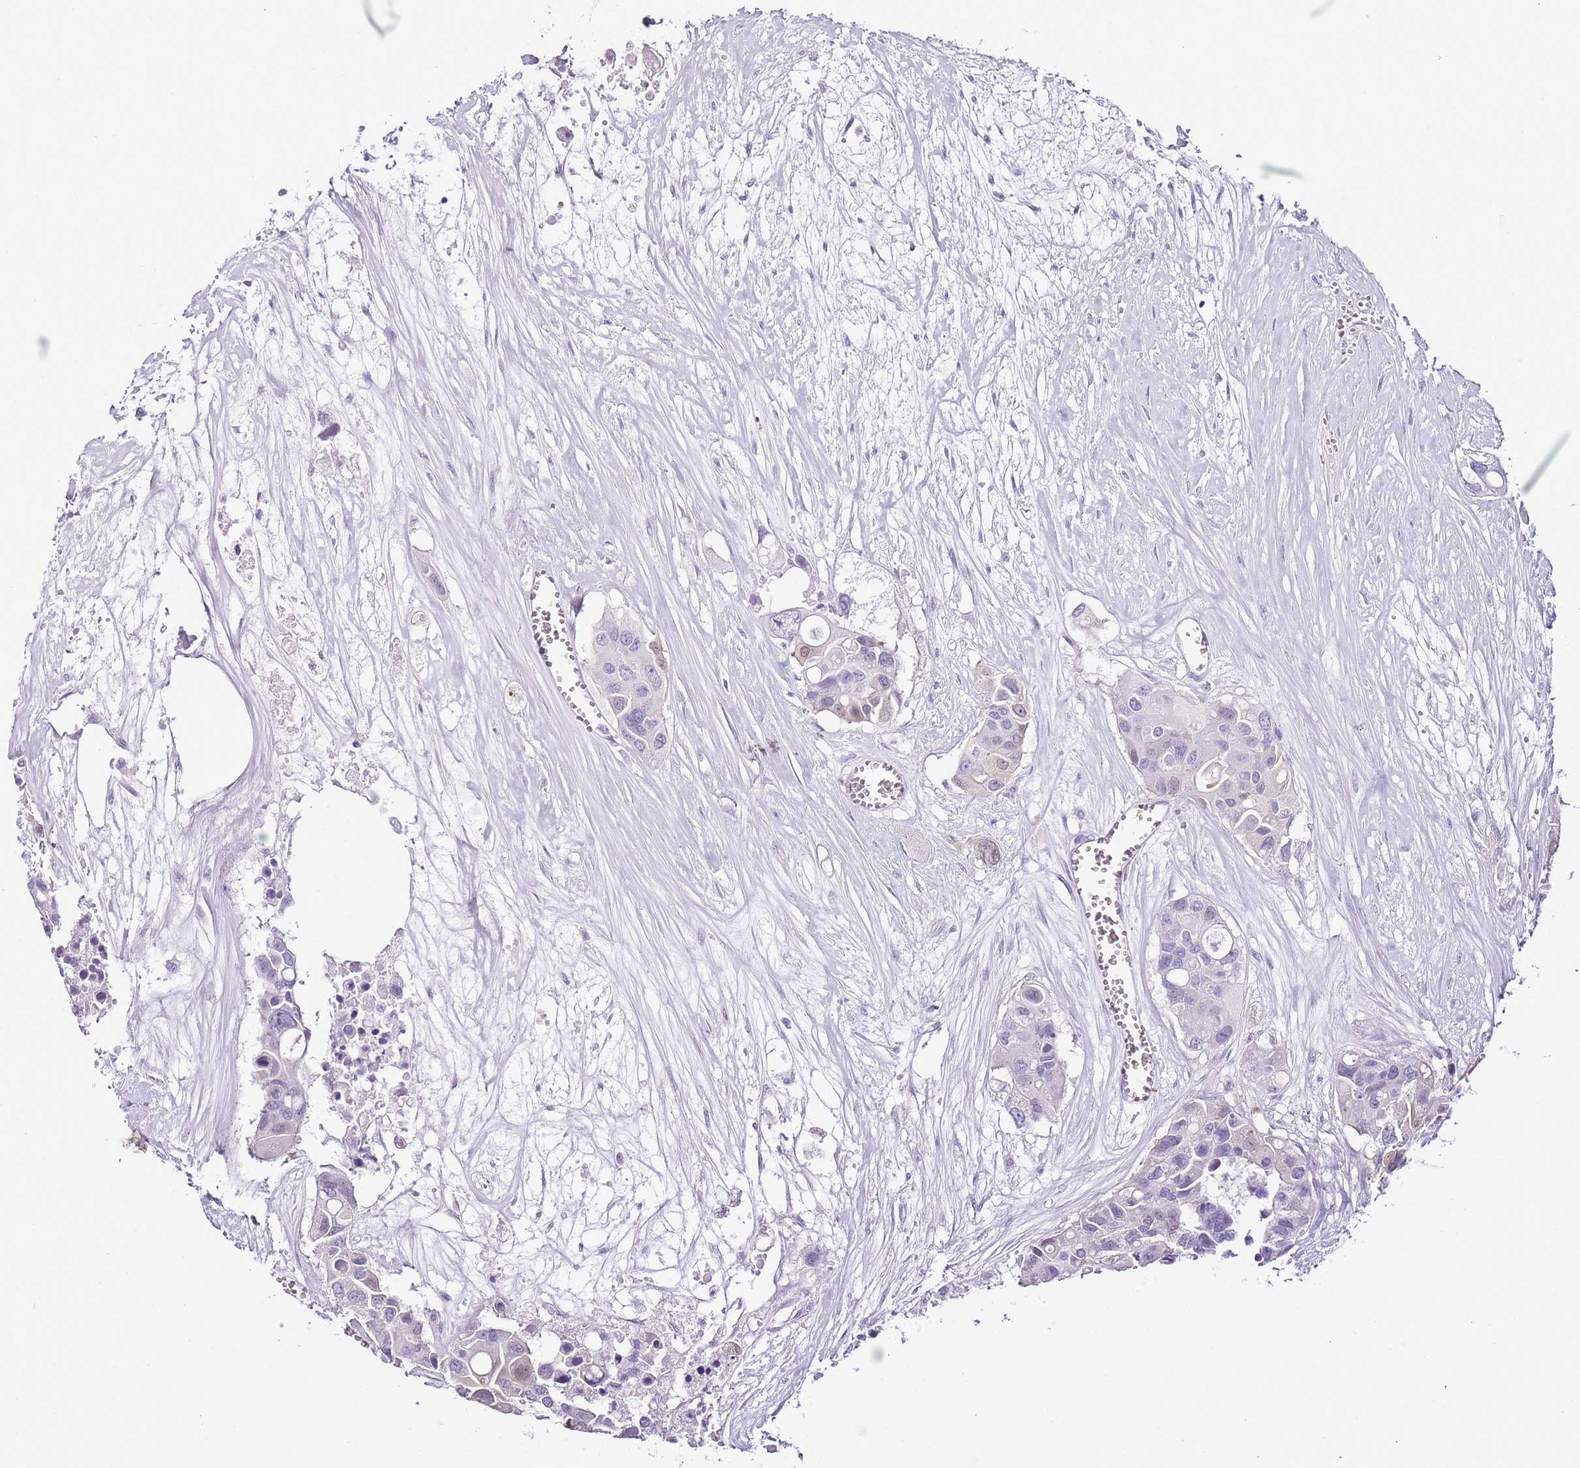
{"staining": {"intensity": "weak", "quantity": "<25%", "location": "nuclear"}, "tissue": "colorectal cancer", "cell_type": "Tumor cells", "image_type": "cancer", "snomed": [{"axis": "morphology", "description": "Adenocarcinoma, NOS"}, {"axis": "topography", "description": "Colon"}], "caption": "A high-resolution histopathology image shows IHC staining of colorectal cancer (adenocarcinoma), which displays no significant staining in tumor cells.", "gene": "ZBP1", "patient": {"sex": "male", "age": 77}}